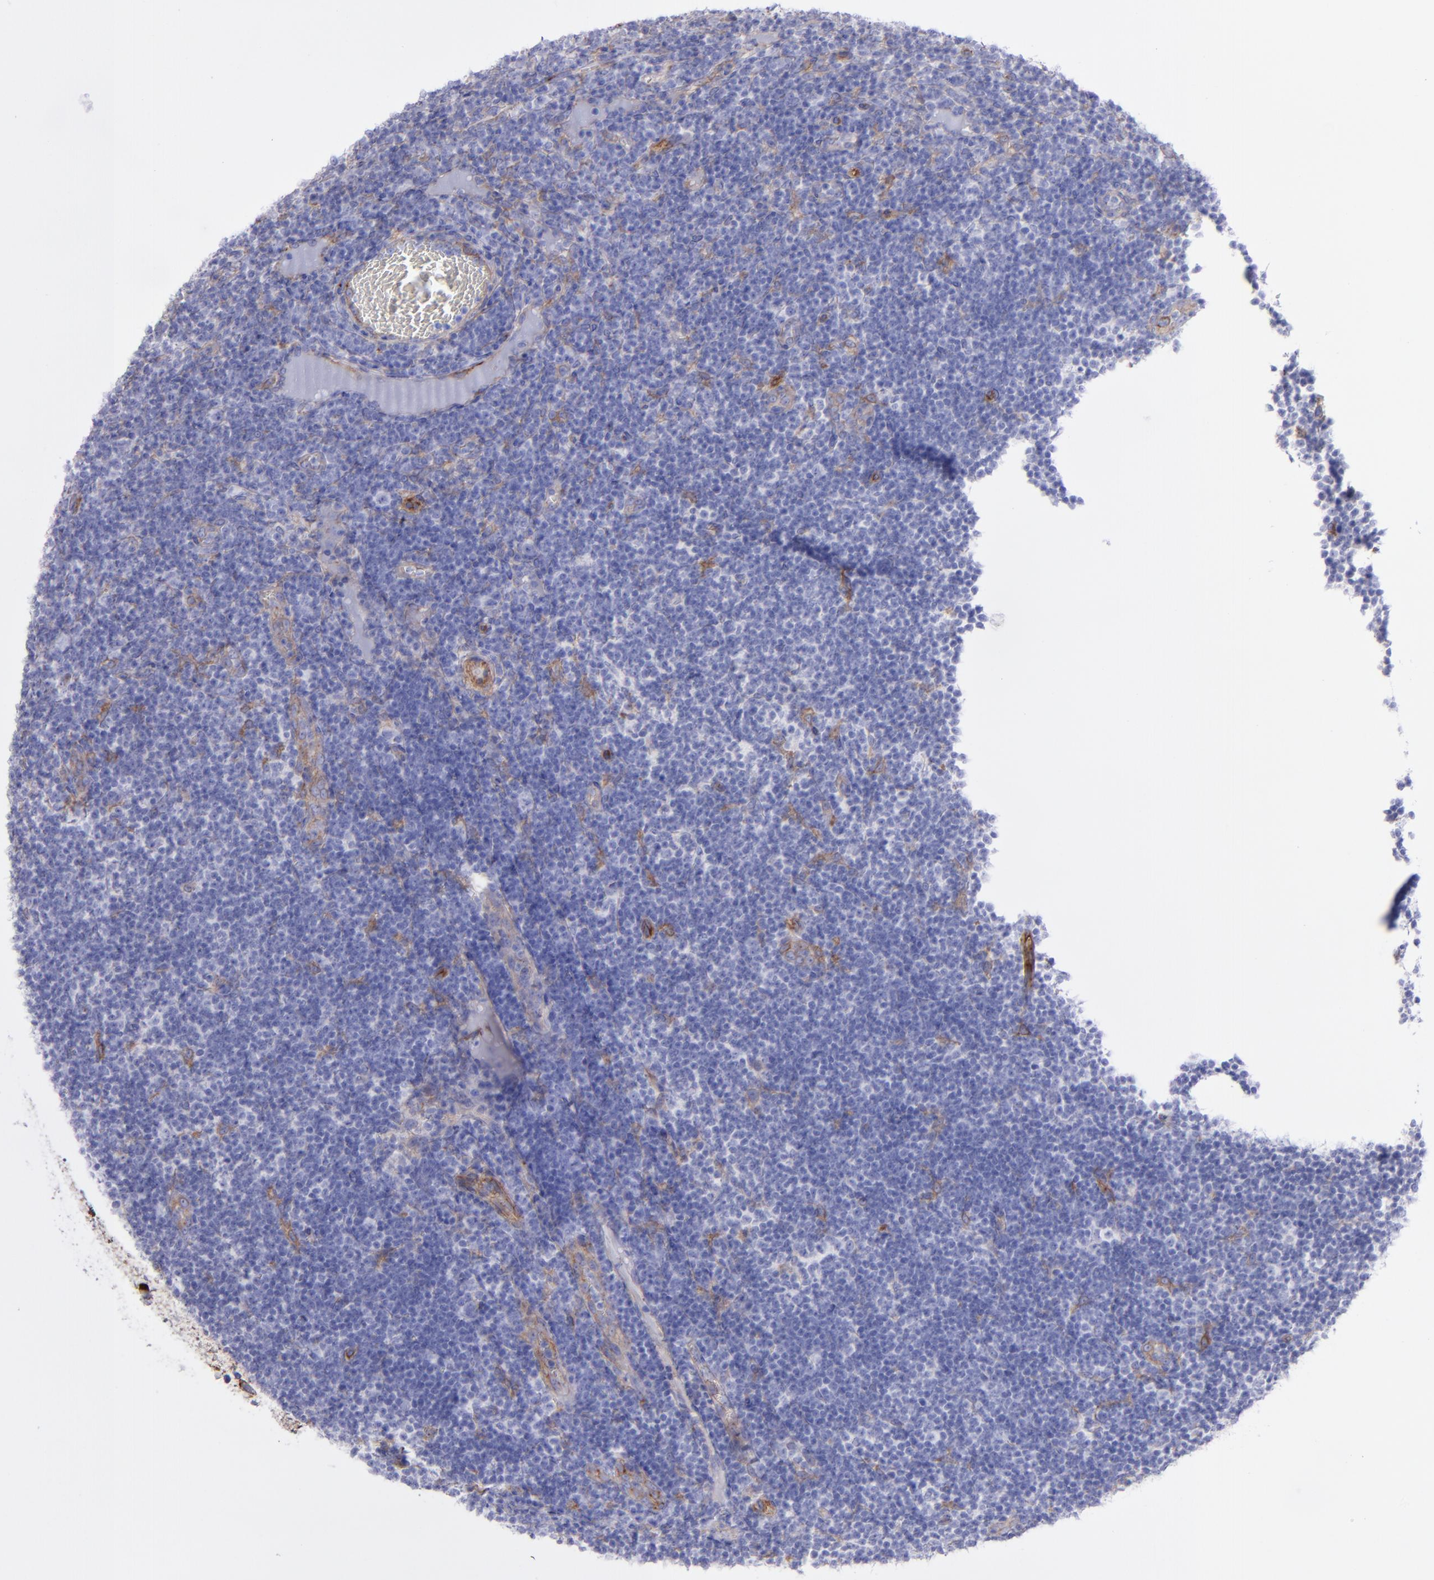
{"staining": {"intensity": "negative", "quantity": "none", "location": "none"}, "tissue": "lymph node", "cell_type": "Germinal center cells", "image_type": "normal", "snomed": [{"axis": "morphology", "description": "Normal tissue, NOS"}, {"axis": "morphology", "description": "Inflammation, NOS"}, {"axis": "topography", "description": "Lymph node"}, {"axis": "topography", "description": "Salivary gland"}], "caption": "The immunohistochemistry image has no significant expression in germinal center cells of lymph node.", "gene": "ITGAV", "patient": {"sex": "male", "age": 3}}